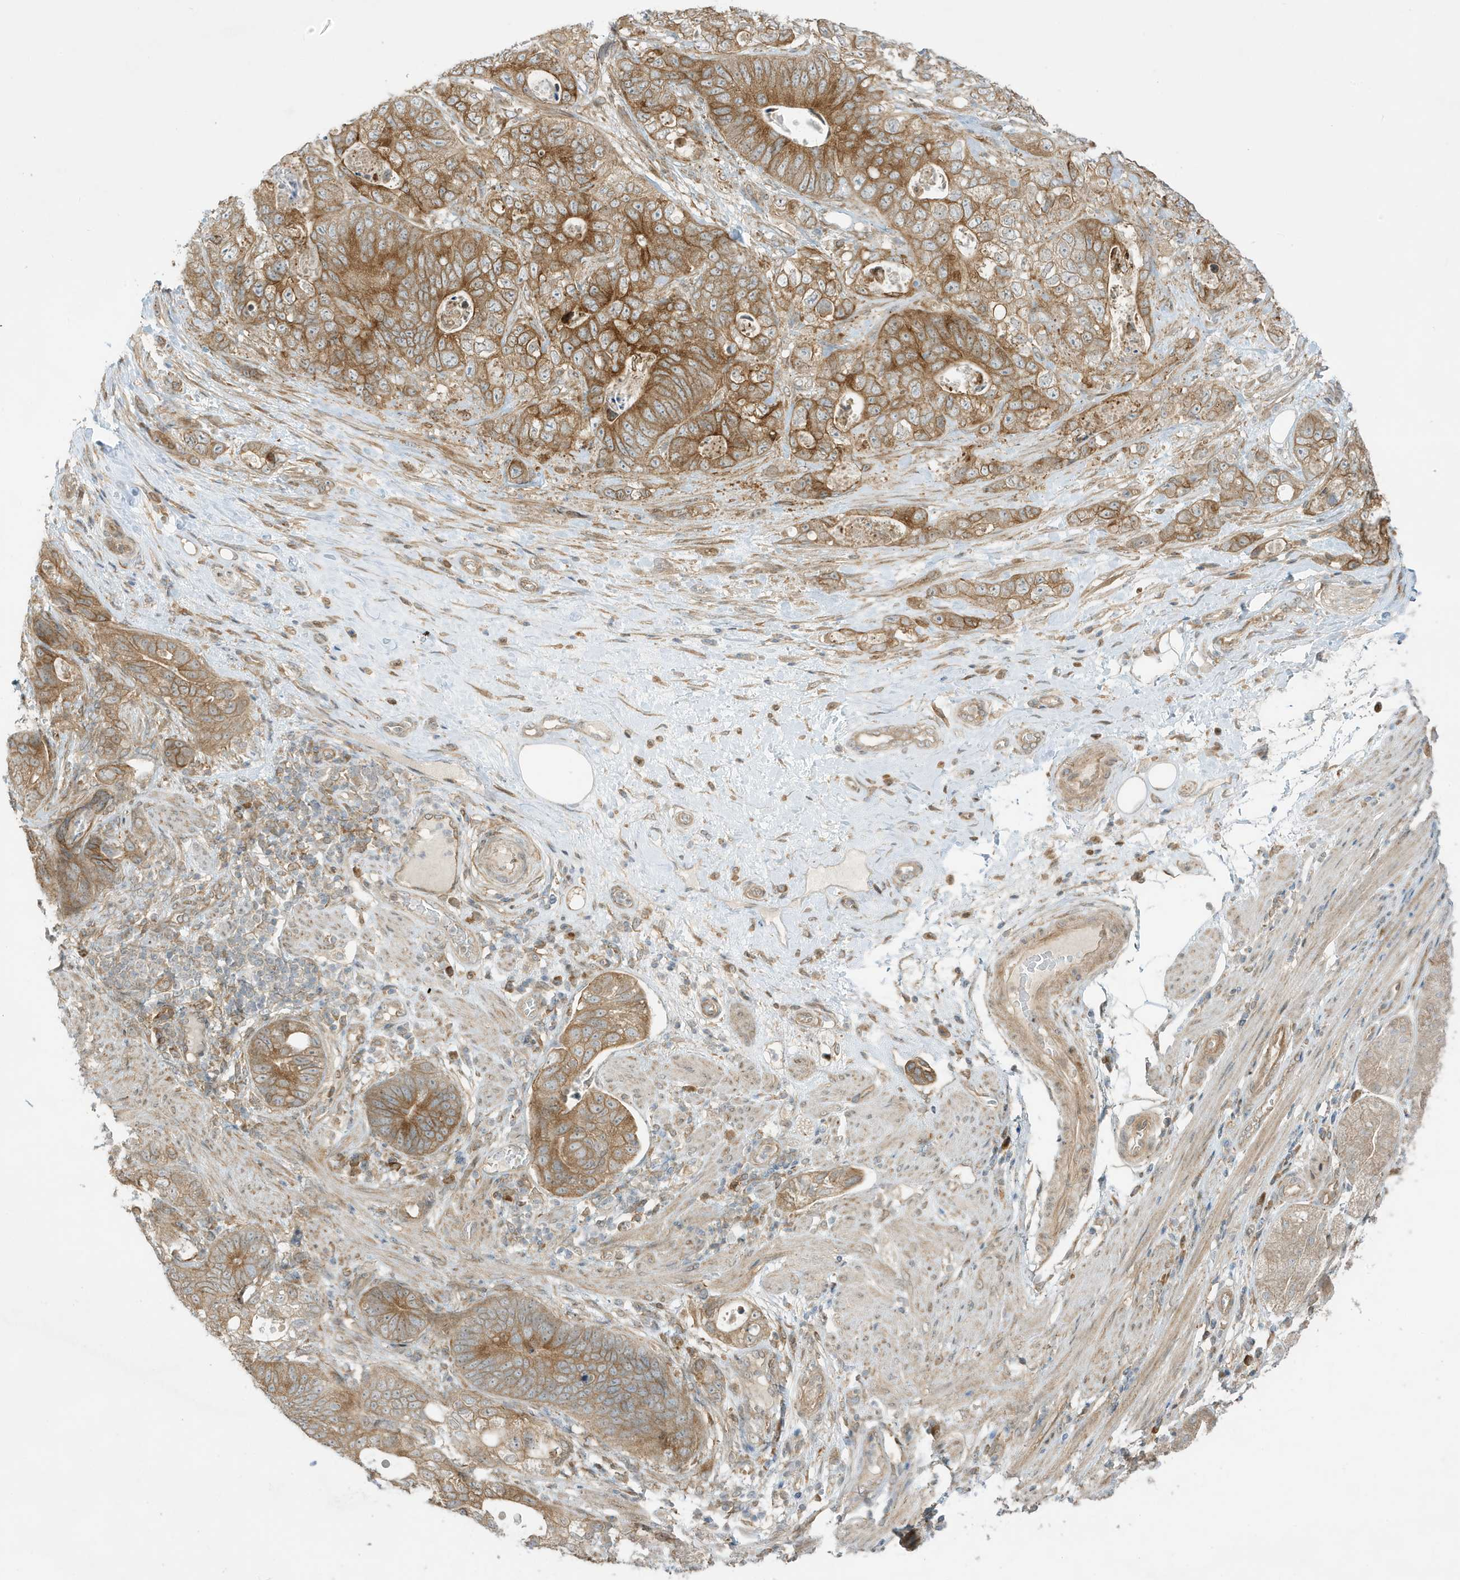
{"staining": {"intensity": "moderate", "quantity": ">75%", "location": "cytoplasmic/membranous"}, "tissue": "stomach cancer", "cell_type": "Tumor cells", "image_type": "cancer", "snomed": [{"axis": "morphology", "description": "Normal tissue, NOS"}, {"axis": "morphology", "description": "Adenocarcinoma, NOS"}, {"axis": "topography", "description": "Stomach"}], "caption": "Immunohistochemical staining of stomach cancer (adenocarcinoma) exhibits medium levels of moderate cytoplasmic/membranous positivity in approximately >75% of tumor cells.", "gene": "SCARF2", "patient": {"sex": "female", "age": 89}}